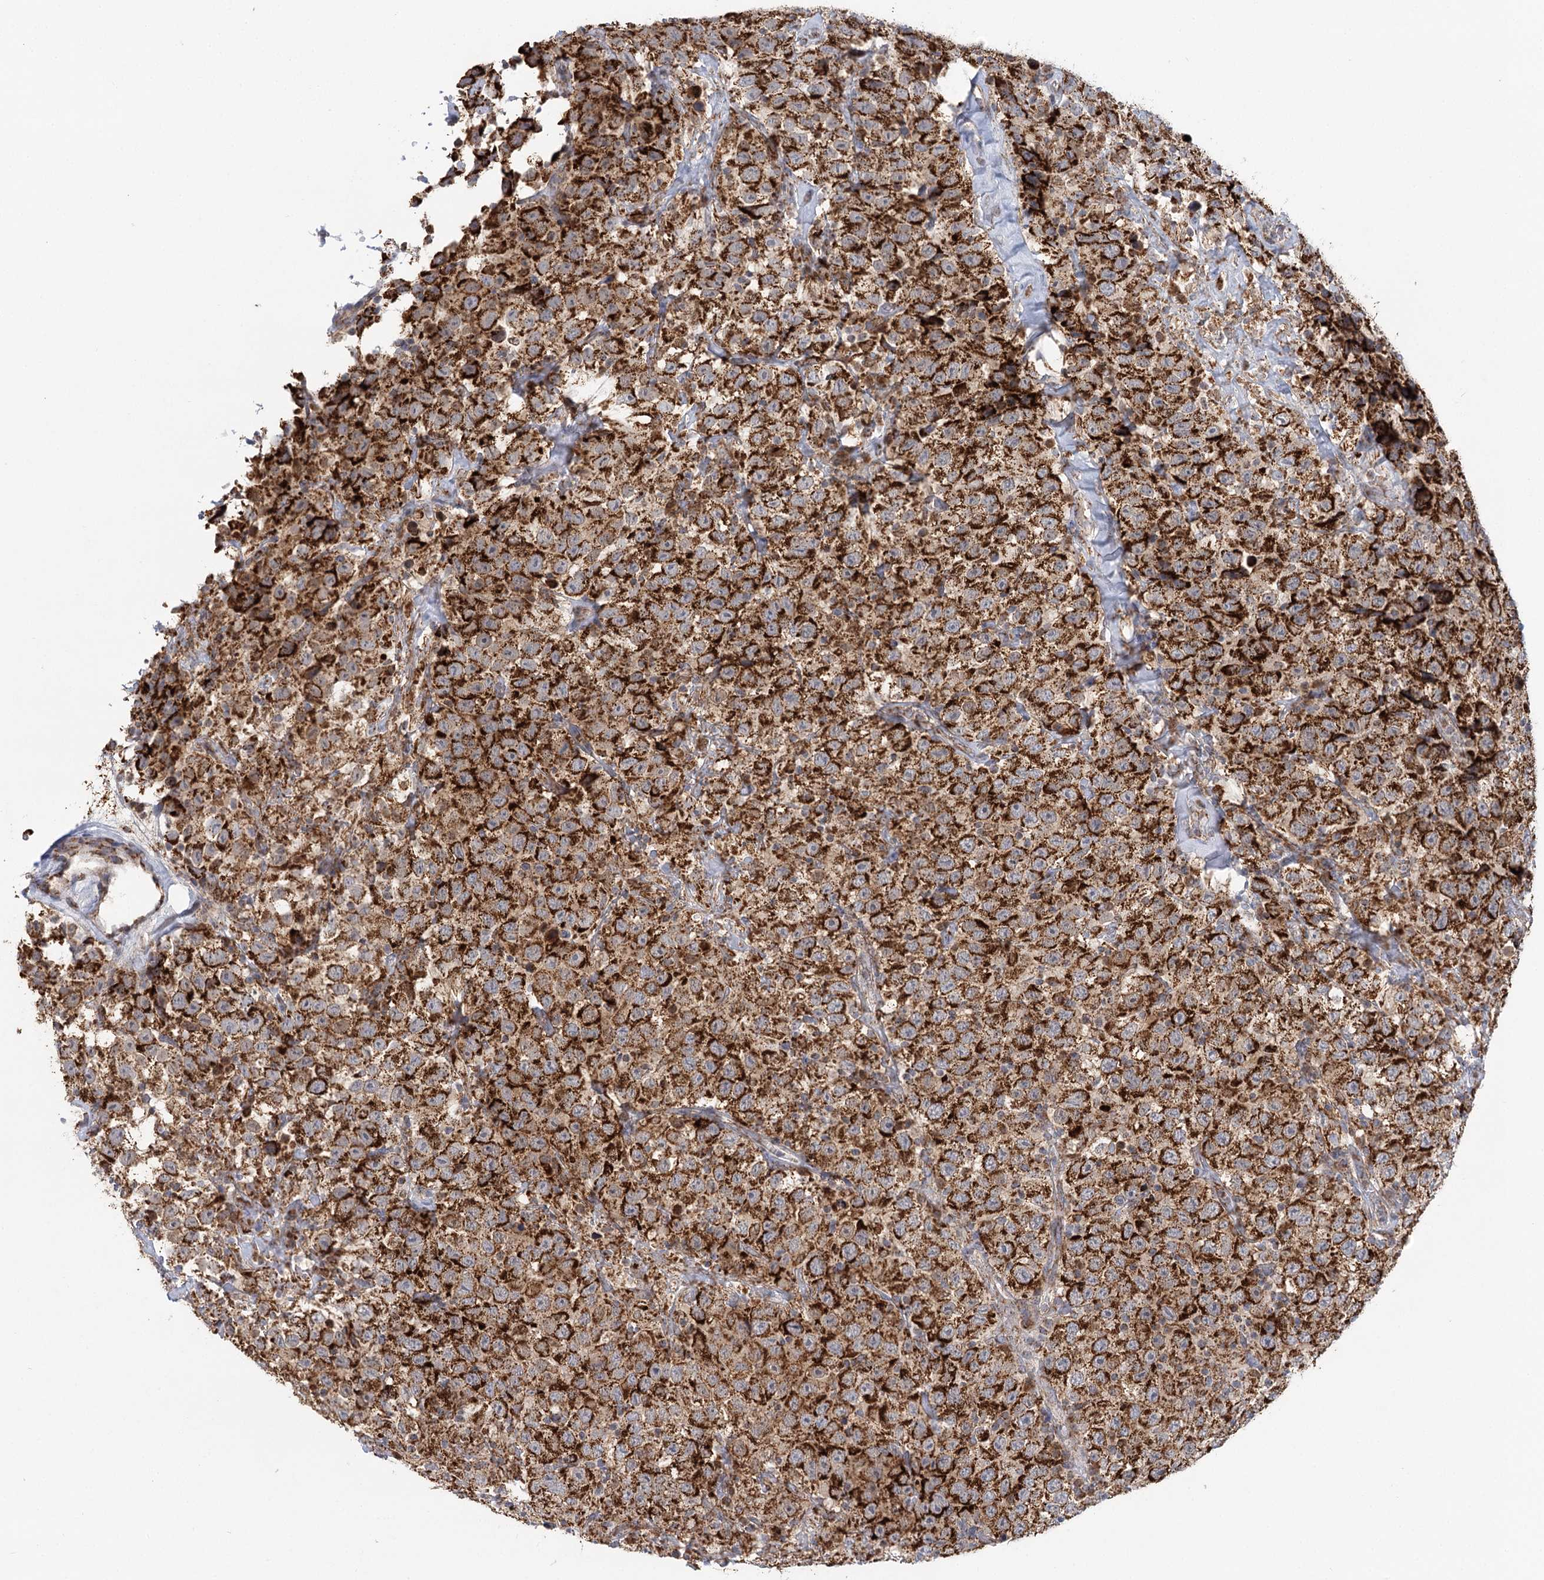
{"staining": {"intensity": "strong", "quantity": ">75%", "location": "cytoplasmic/membranous"}, "tissue": "testis cancer", "cell_type": "Tumor cells", "image_type": "cancer", "snomed": [{"axis": "morphology", "description": "Seminoma, NOS"}, {"axis": "topography", "description": "Testis"}], "caption": "Tumor cells exhibit high levels of strong cytoplasmic/membranous expression in approximately >75% of cells in seminoma (testis). The protein of interest is stained brown, and the nuclei are stained in blue (DAB (3,3'-diaminobenzidine) IHC with brightfield microscopy, high magnification).", "gene": "TAS1R1", "patient": {"sex": "male", "age": 41}}